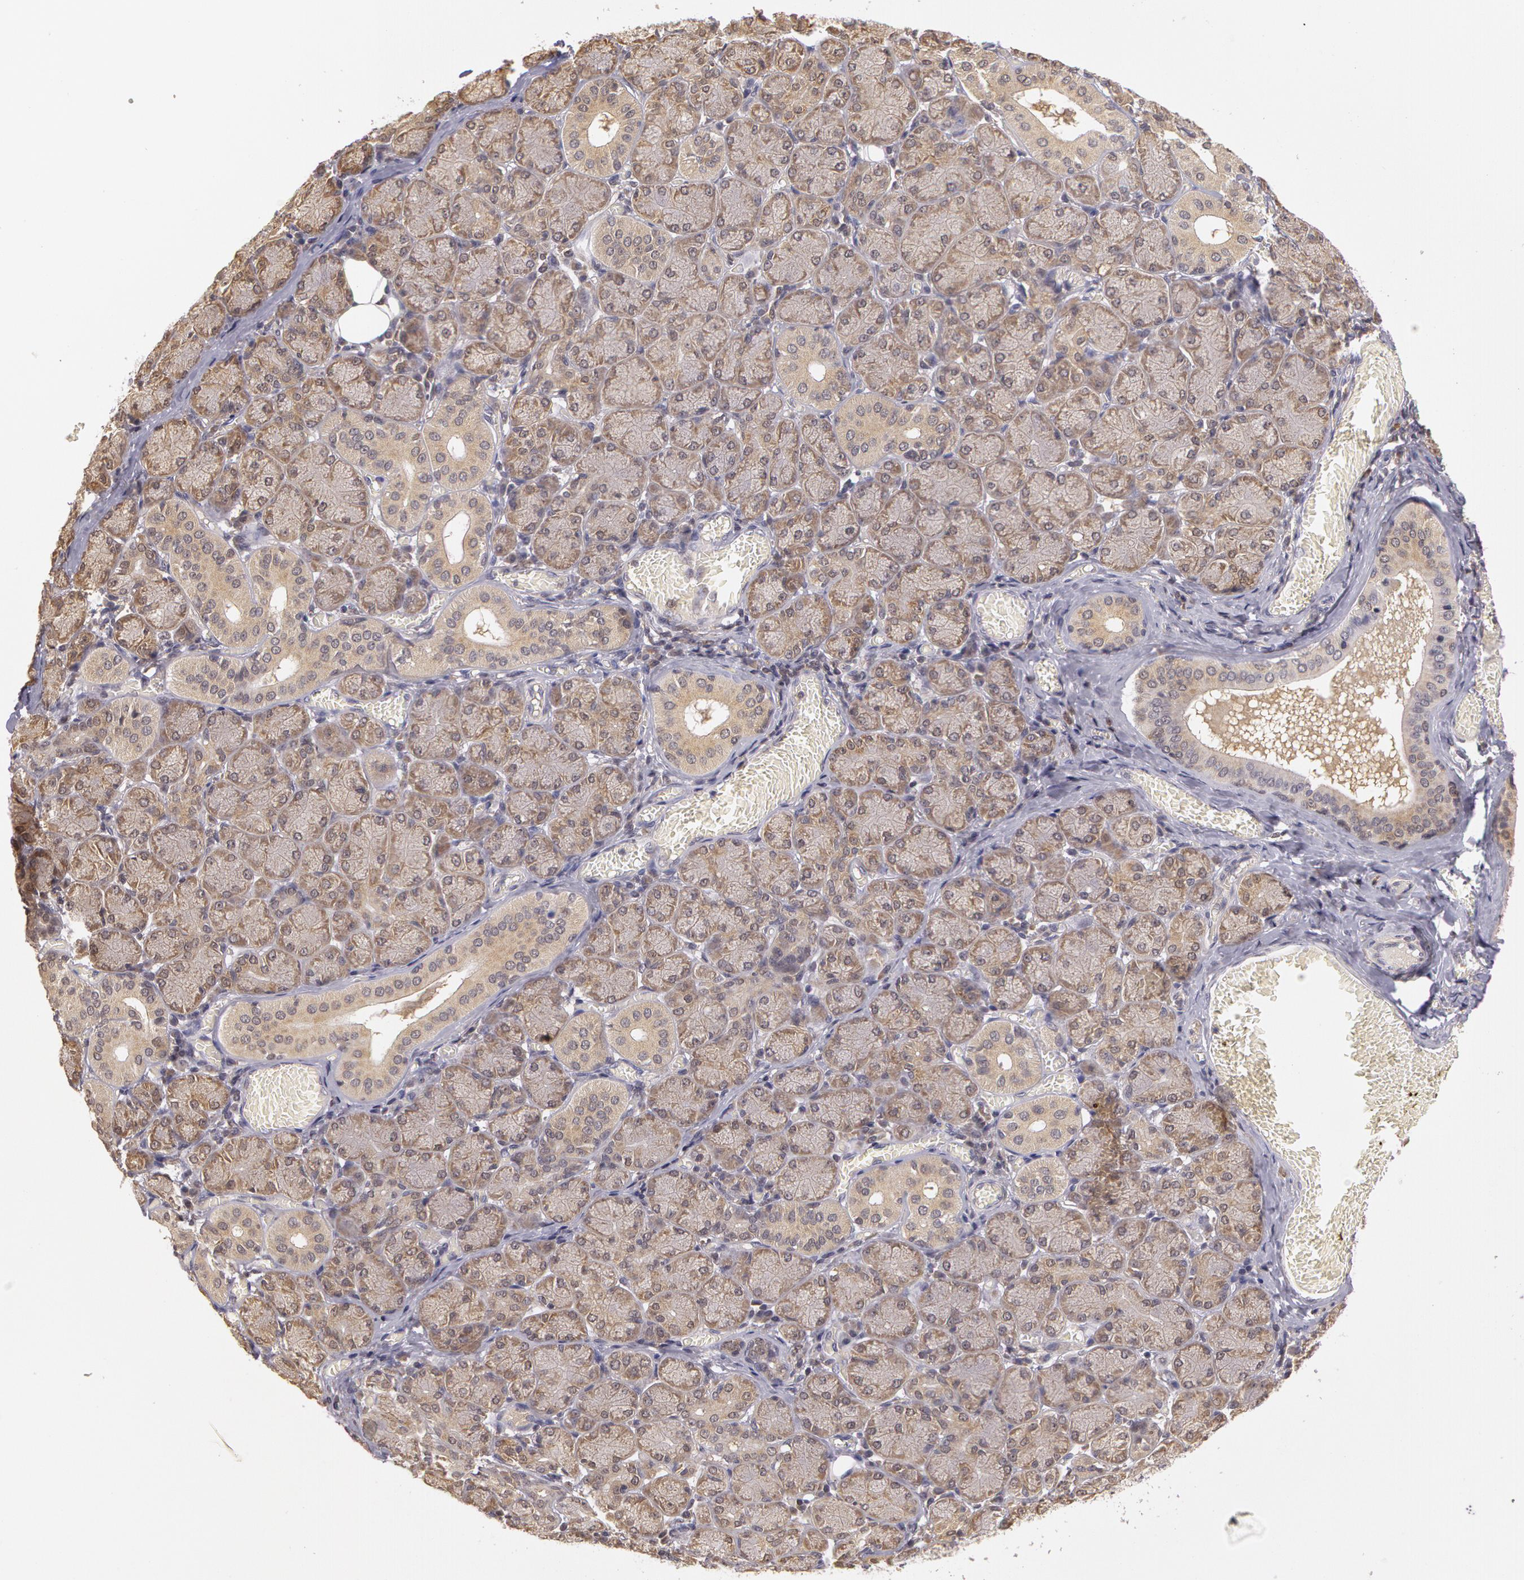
{"staining": {"intensity": "negative", "quantity": "none", "location": "none"}, "tissue": "salivary gland", "cell_type": "Glandular cells", "image_type": "normal", "snomed": [{"axis": "morphology", "description": "Normal tissue, NOS"}, {"axis": "topography", "description": "Salivary gland"}], "caption": "The photomicrograph shows no significant staining in glandular cells of salivary gland. (Stains: DAB (3,3'-diaminobenzidine) immunohistochemistry with hematoxylin counter stain, Microscopy: brightfield microscopy at high magnification).", "gene": "AHSA1", "patient": {"sex": "female", "age": 24}}